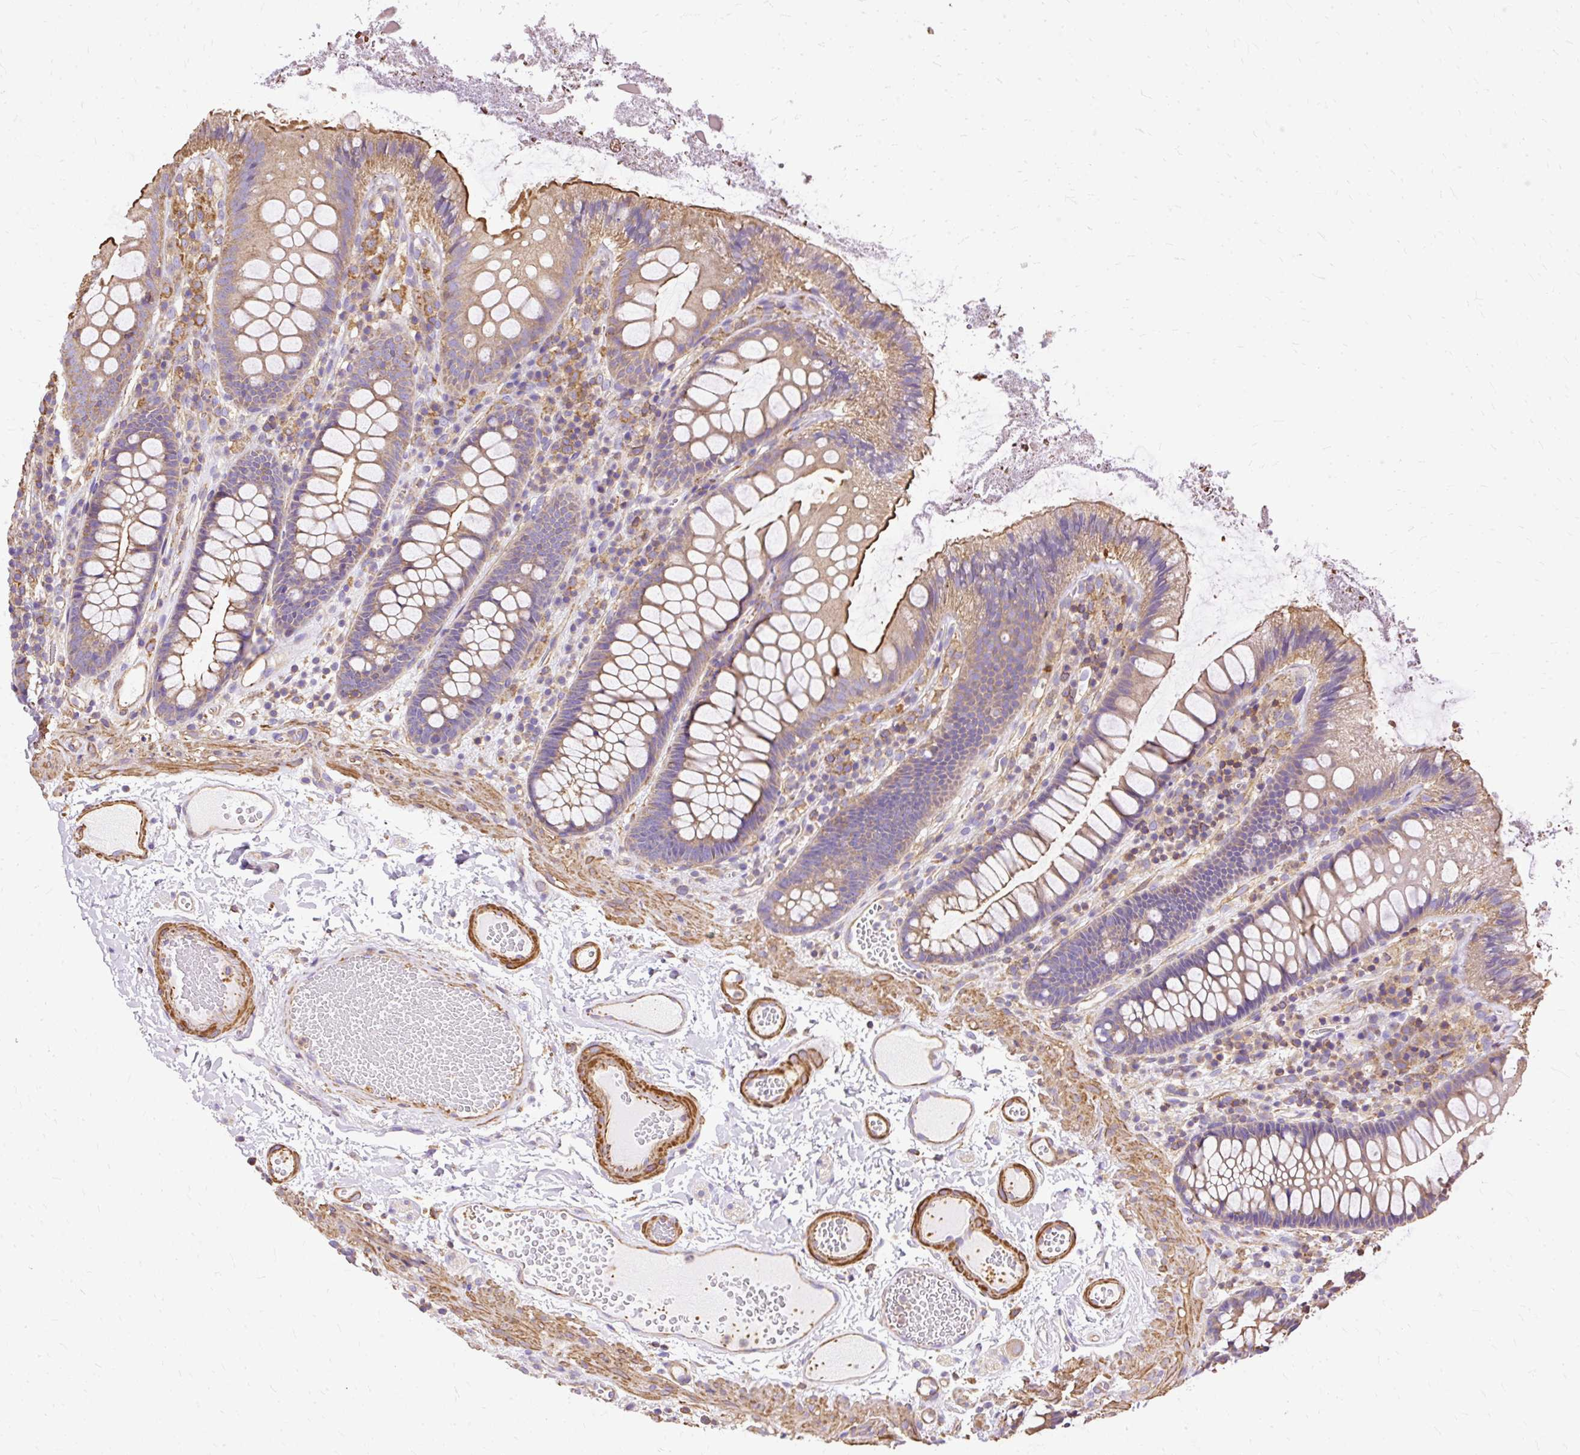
{"staining": {"intensity": "moderate", "quantity": ">75%", "location": "cytoplasmic/membranous"}, "tissue": "colon", "cell_type": "Endothelial cells", "image_type": "normal", "snomed": [{"axis": "morphology", "description": "Normal tissue, NOS"}, {"axis": "topography", "description": "Colon"}], "caption": "Brown immunohistochemical staining in unremarkable colon shows moderate cytoplasmic/membranous positivity in approximately >75% of endothelial cells.", "gene": "KLHL11", "patient": {"sex": "male", "age": 84}}